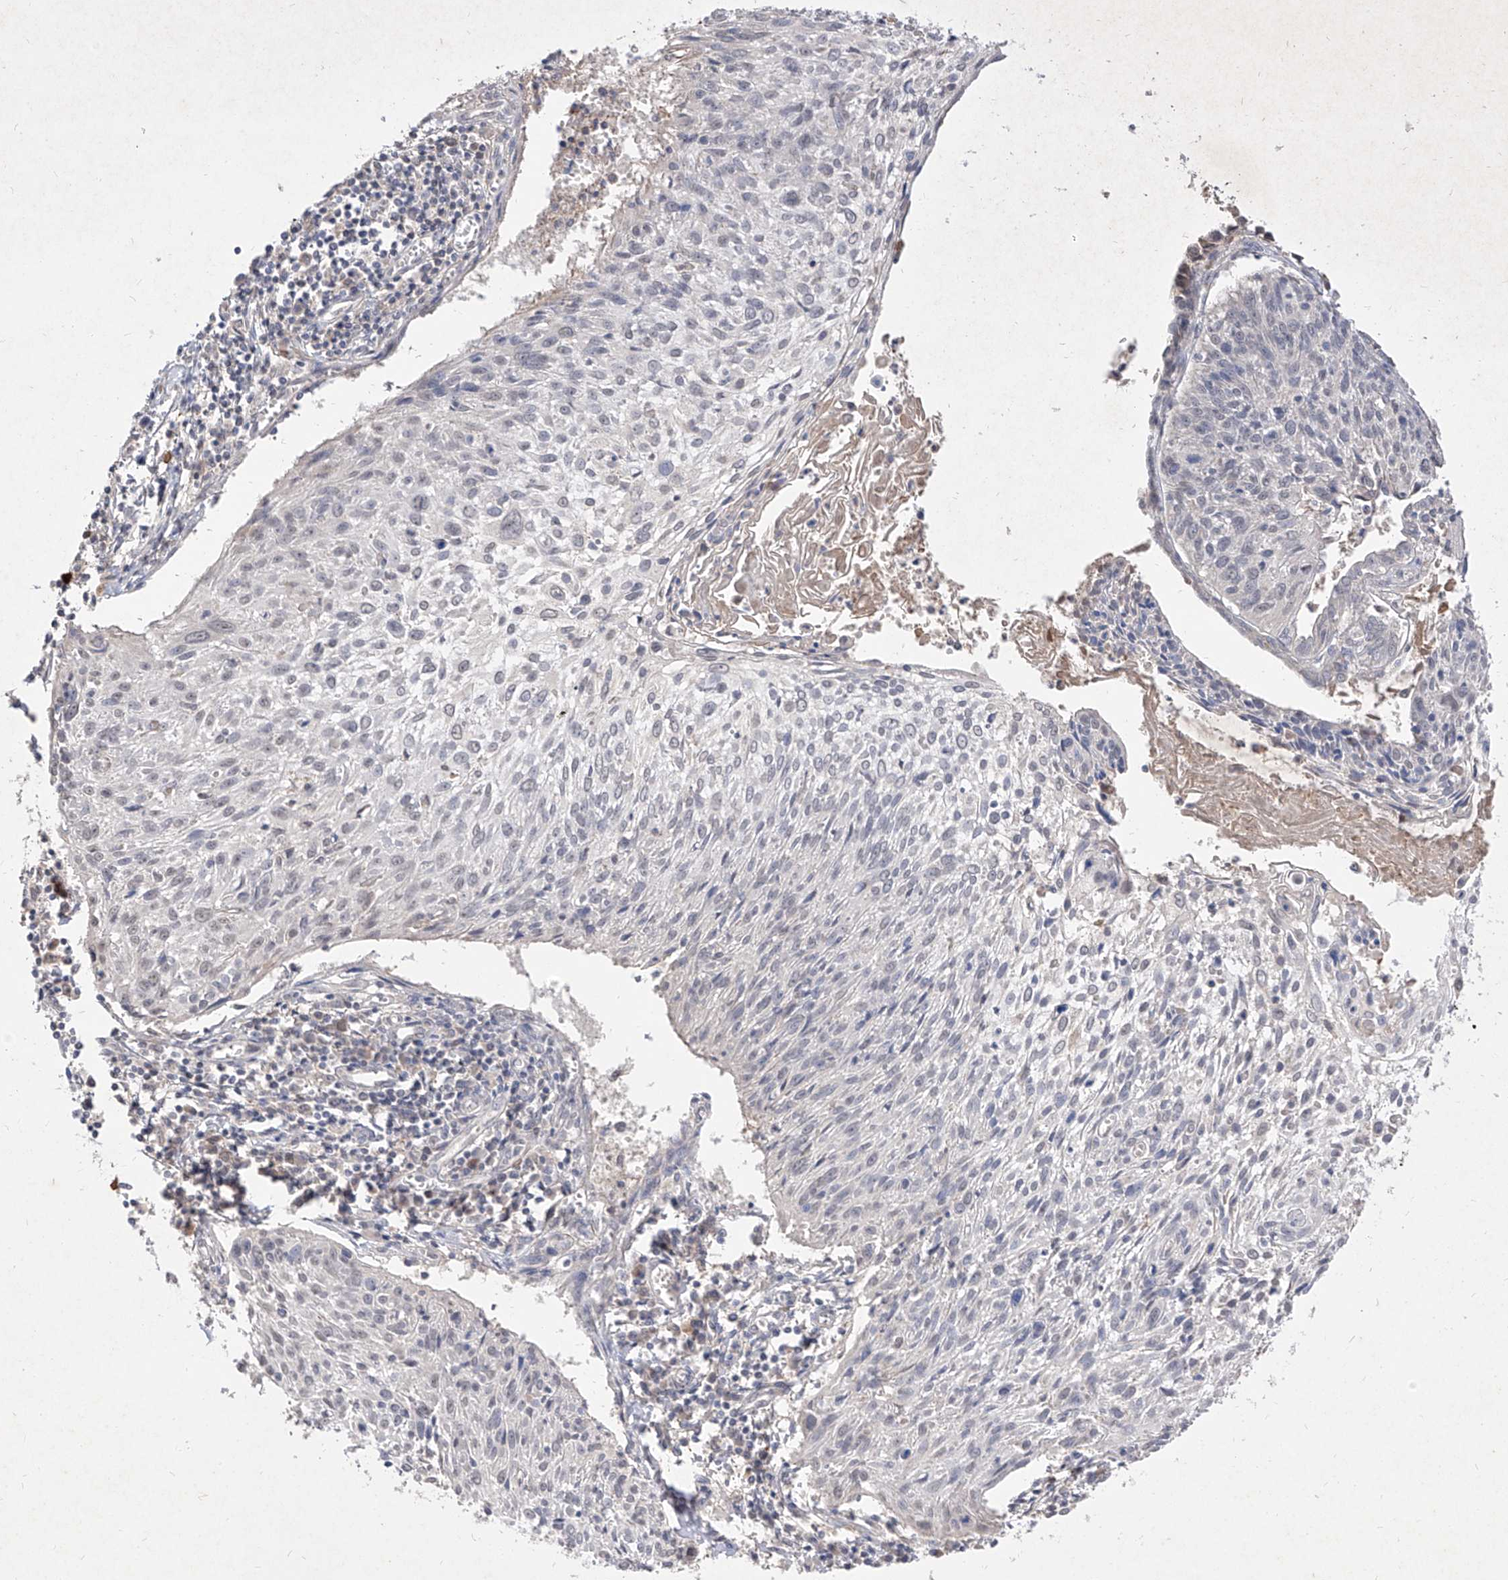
{"staining": {"intensity": "negative", "quantity": "none", "location": "none"}, "tissue": "cervical cancer", "cell_type": "Tumor cells", "image_type": "cancer", "snomed": [{"axis": "morphology", "description": "Squamous cell carcinoma, NOS"}, {"axis": "topography", "description": "Cervix"}], "caption": "Immunohistochemistry (IHC) micrograph of human squamous cell carcinoma (cervical) stained for a protein (brown), which exhibits no positivity in tumor cells.", "gene": "C4A", "patient": {"sex": "female", "age": 51}}